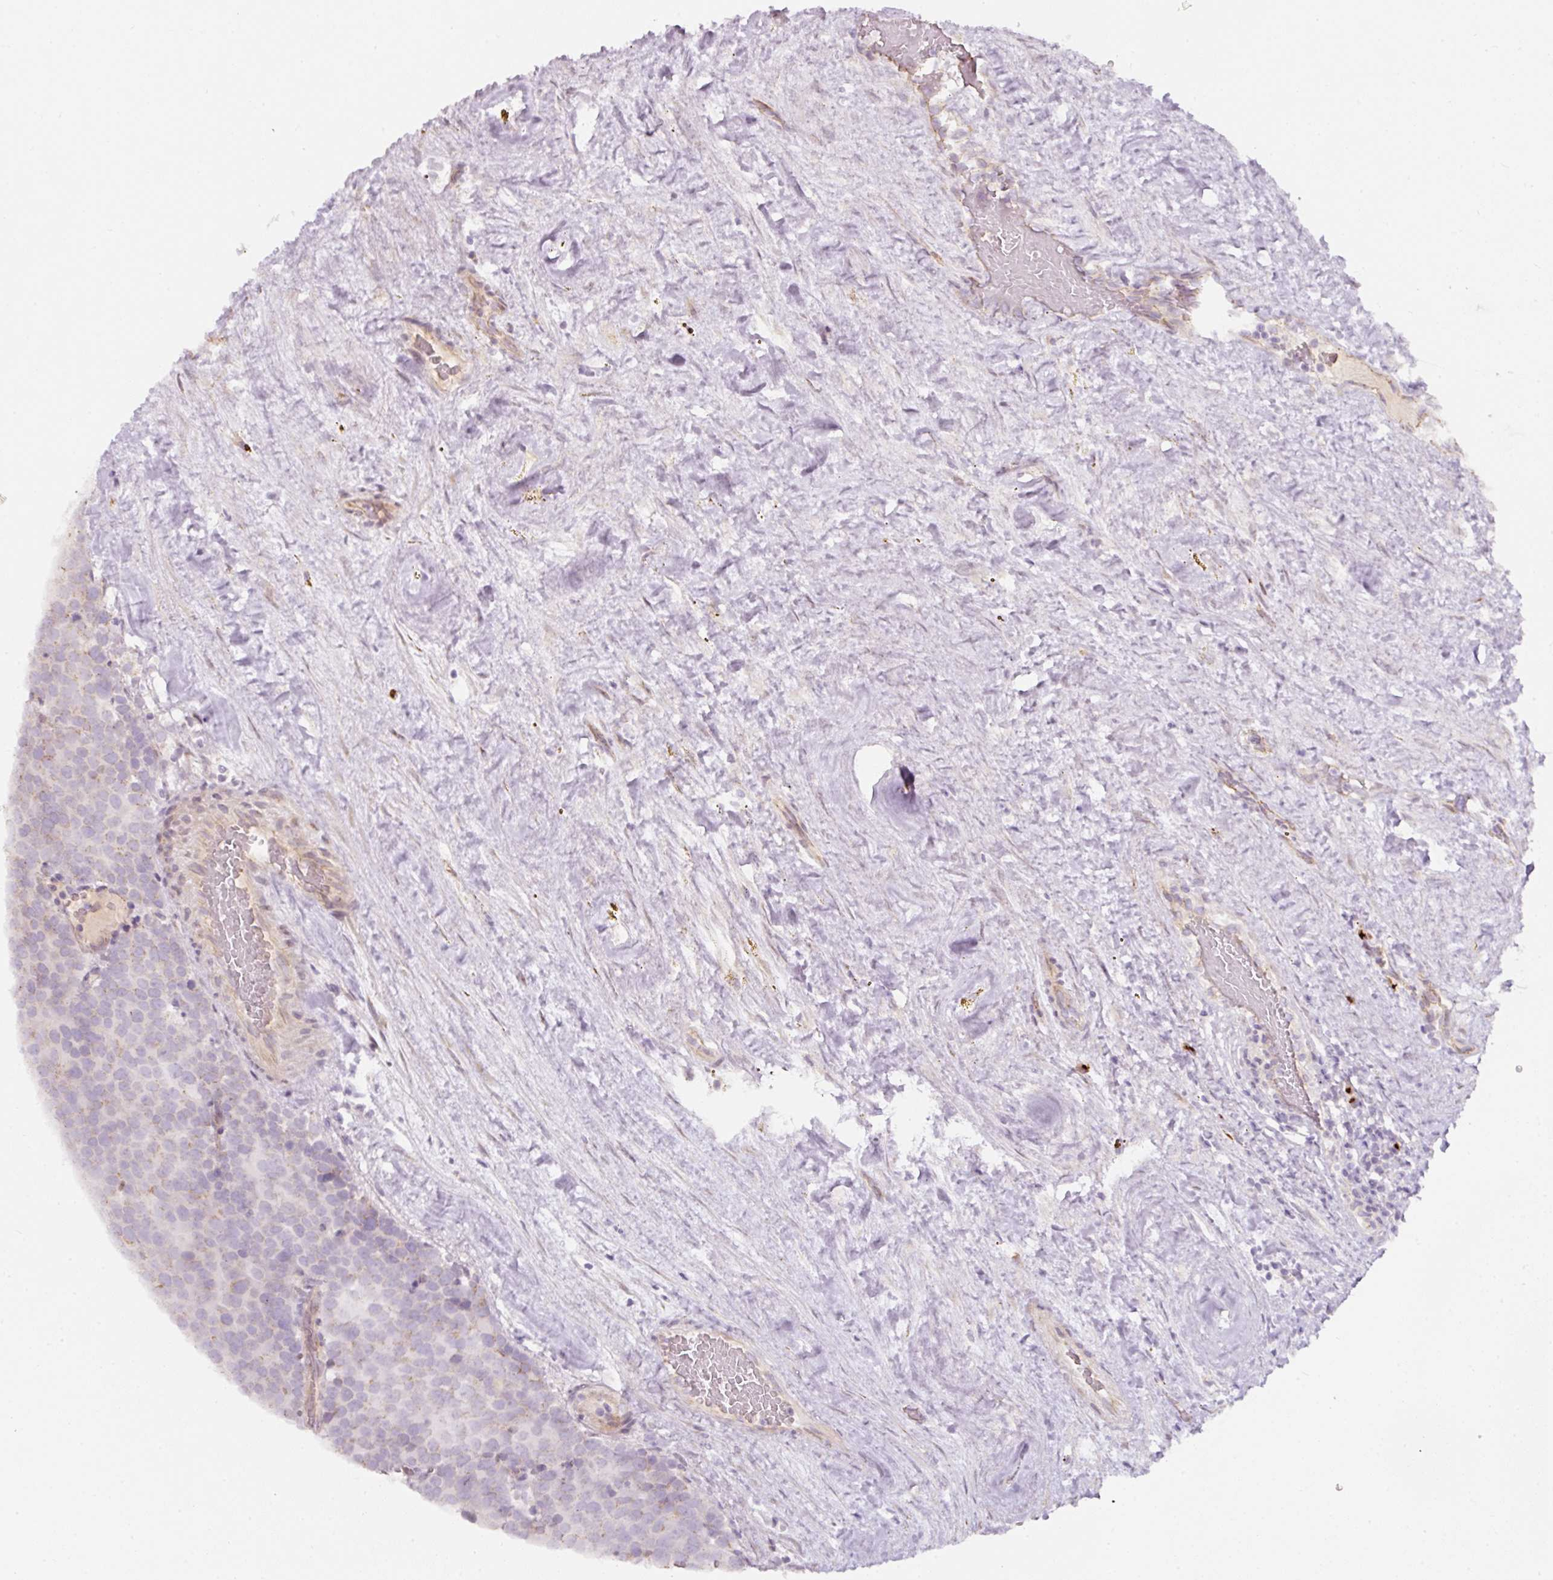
{"staining": {"intensity": "weak", "quantity": "<25%", "location": "cytoplasmic/membranous"}, "tissue": "testis cancer", "cell_type": "Tumor cells", "image_type": "cancer", "snomed": [{"axis": "morphology", "description": "Seminoma, NOS"}, {"axis": "topography", "description": "Testis"}], "caption": "Immunohistochemistry of seminoma (testis) demonstrates no positivity in tumor cells.", "gene": "NBPF11", "patient": {"sex": "male", "age": 71}}